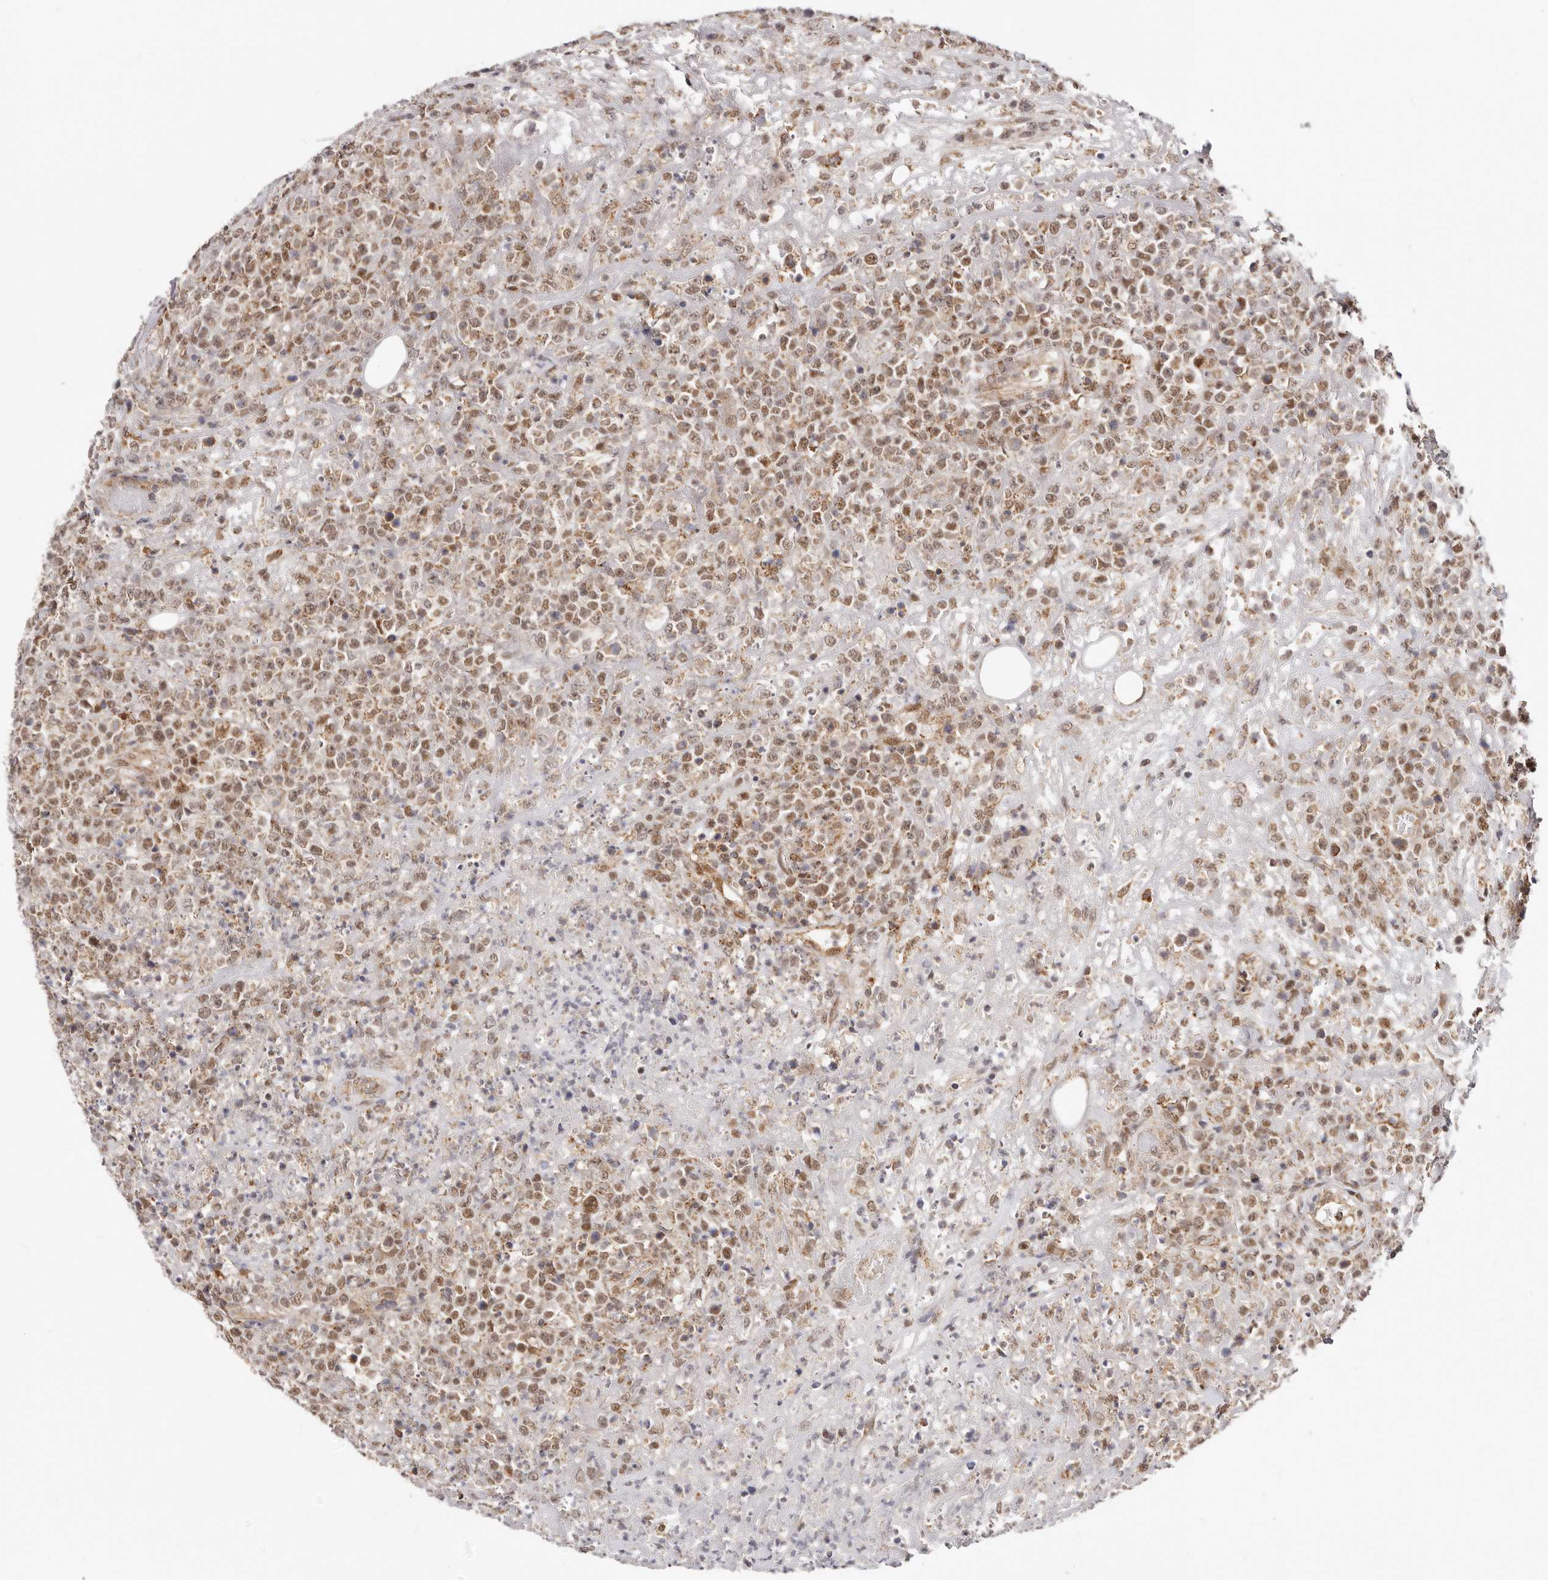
{"staining": {"intensity": "moderate", "quantity": ">75%", "location": "cytoplasmic/membranous,nuclear"}, "tissue": "lymphoma", "cell_type": "Tumor cells", "image_type": "cancer", "snomed": [{"axis": "morphology", "description": "Malignant lymphoma, non-Hodgkin's type, High grade"}, {"axis": "topography", "description": "Colon"}], "caption": "Lymphoma stained with DAB IHC shows medium levels of moderate cytoplasmic/membranous and nuclear positivity in about >75% of tumor cells.", "gene": "SEC14L1", "patient": {"sex": "female", "age": 53}}